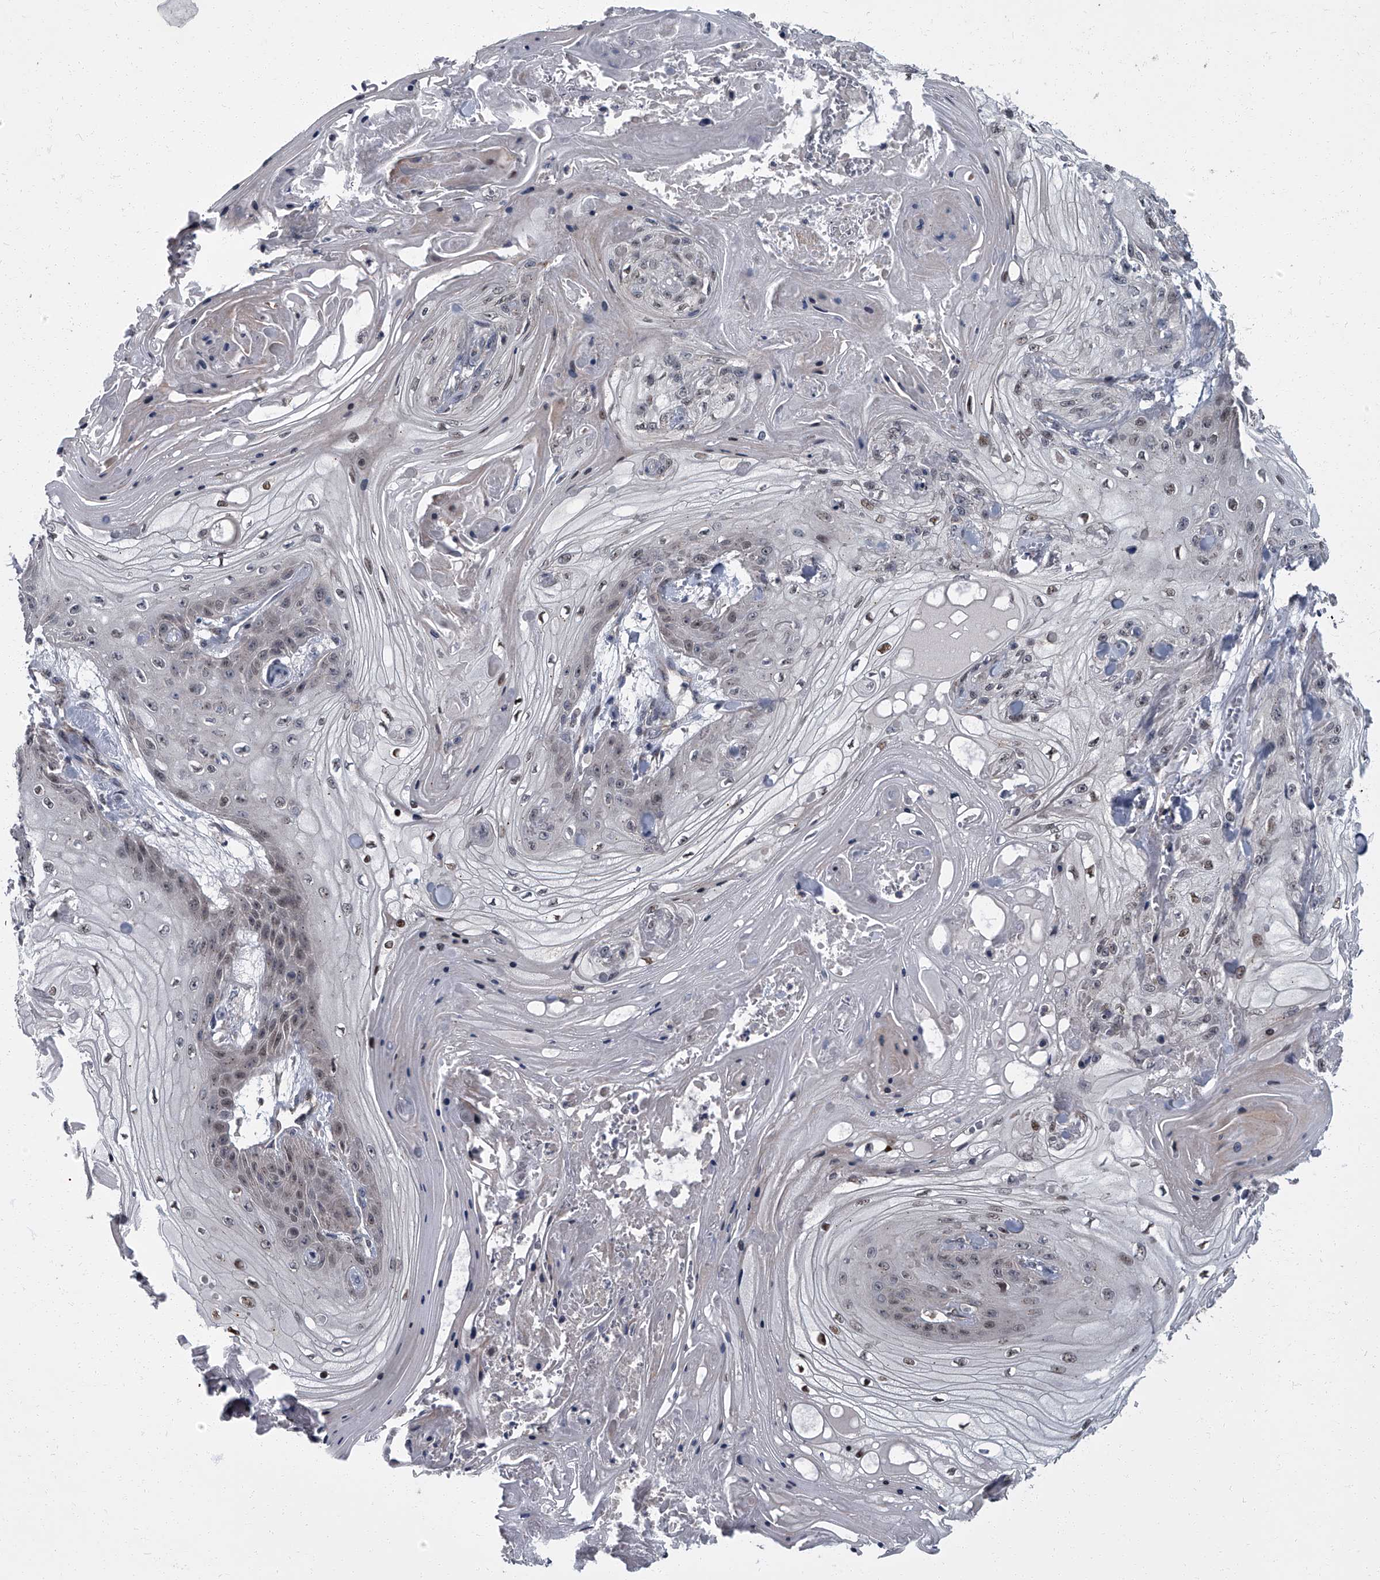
{"staining": {"intensity": "weak", "quantity": "<25%", "location": "nuclear"}, "tissue": "skin cancer", "cell_type": "Tumor cells", "image_type": "cancer", "snomed": [{"axis": "morphology", "description": "Squamous cell carcinoma, NOS"}, {"axis": "topography", "description": "Skin"}], "caption": "This is an IHC micrograph of skin cancer. There is no positivity in tumor cells.", "gene": "ZNF274", "patient": {"sex": "male", "age": 74}}